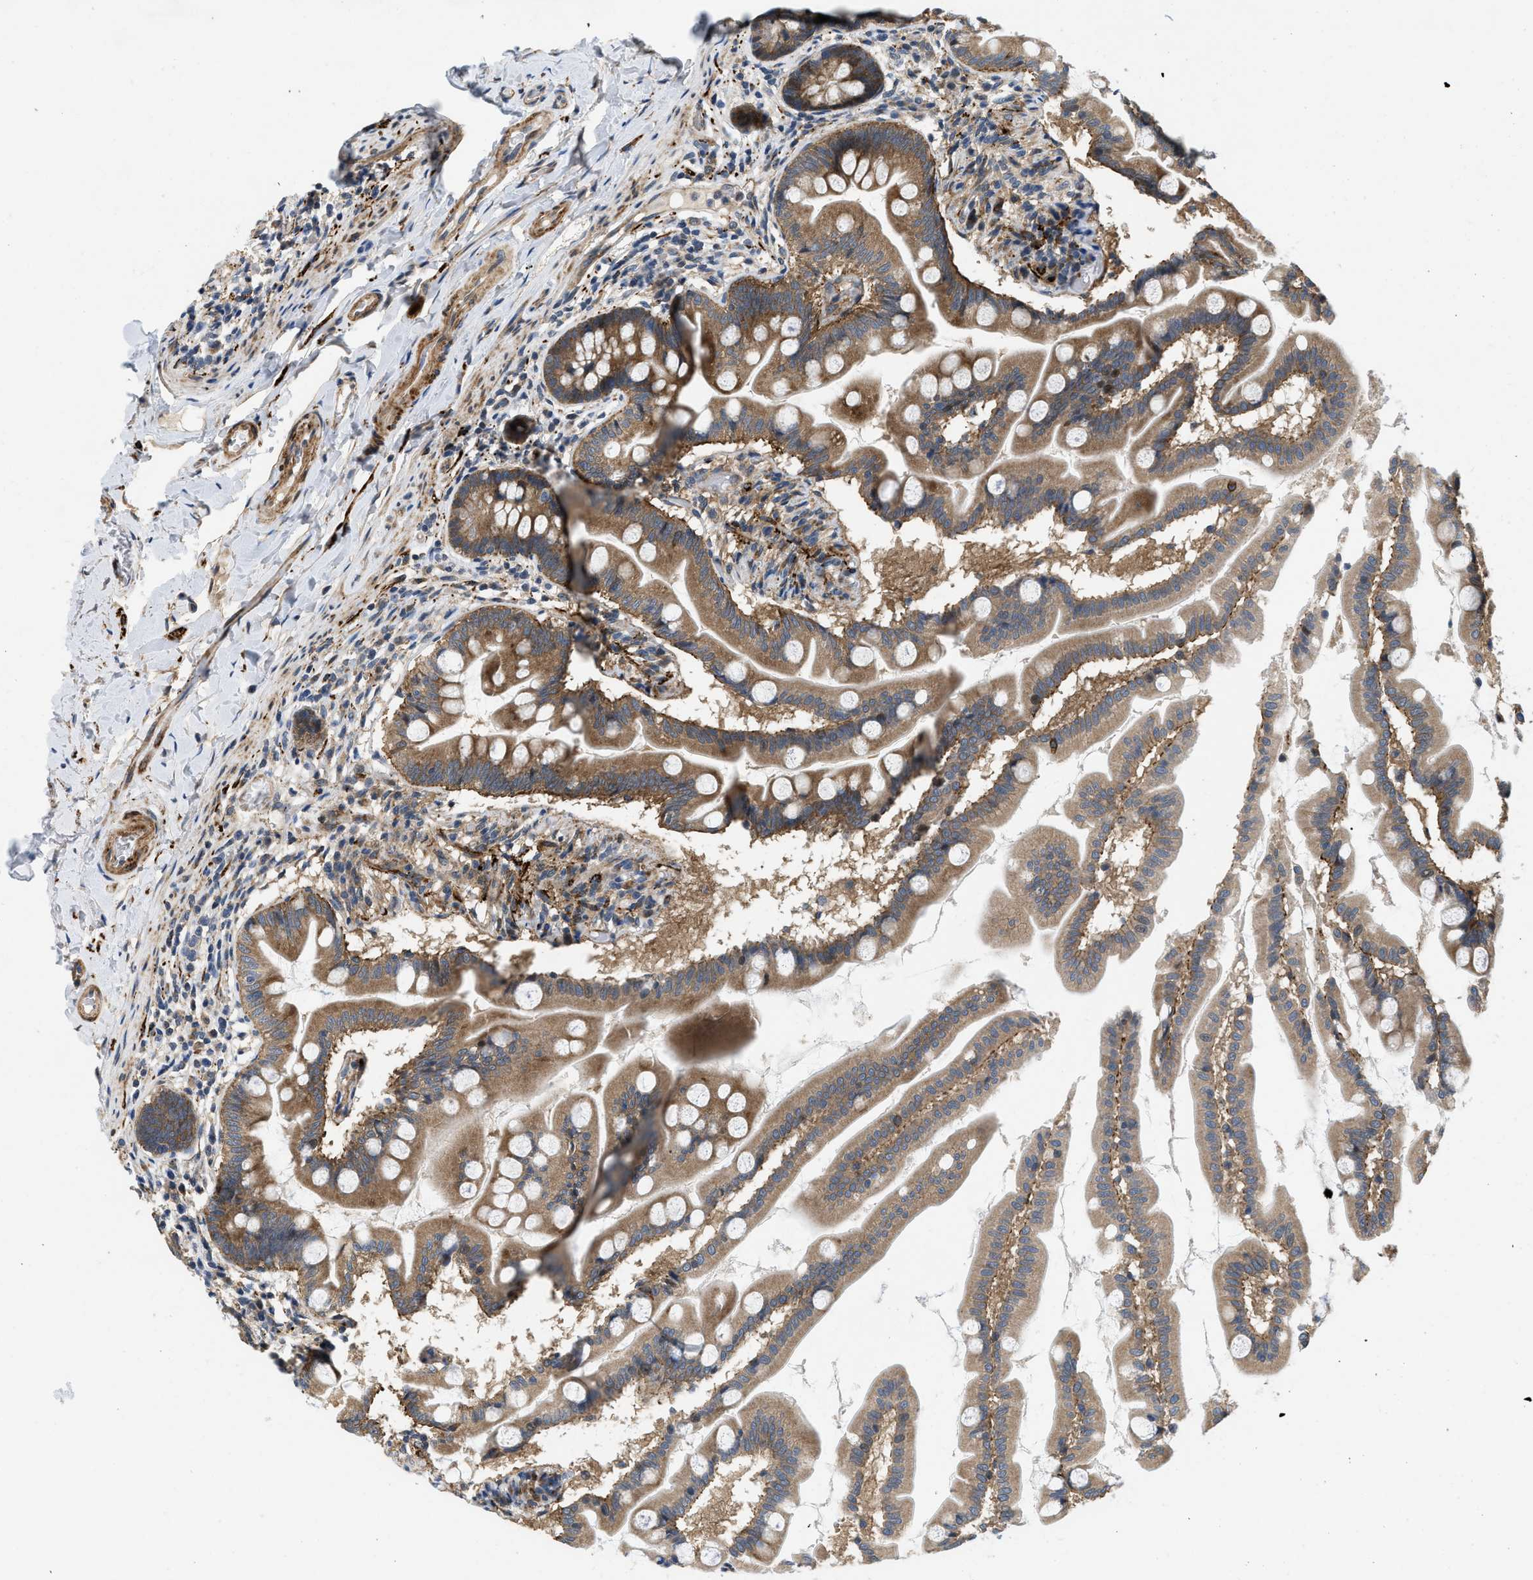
{"staining": {"intensity": "moderate", "quantity": ">75%", "location": "cytoplasmic/membranous"}, "tissue": "small intestine", "cell_type": "Glandular cells", "image_type": "normal", "snomed": [{"axis": "morphology", "description": "Normal tissue, NOS"}, {"axis": "topography", "description": "Small intestine"}], "caption": "Human small intestine stained with a brown dye exhibits moderate cytoplasmic/membranous positive expression in approximately >75% of glandular cells.", "gene": "ZNF599", "patient": {"sex": "female", "age": 56}}